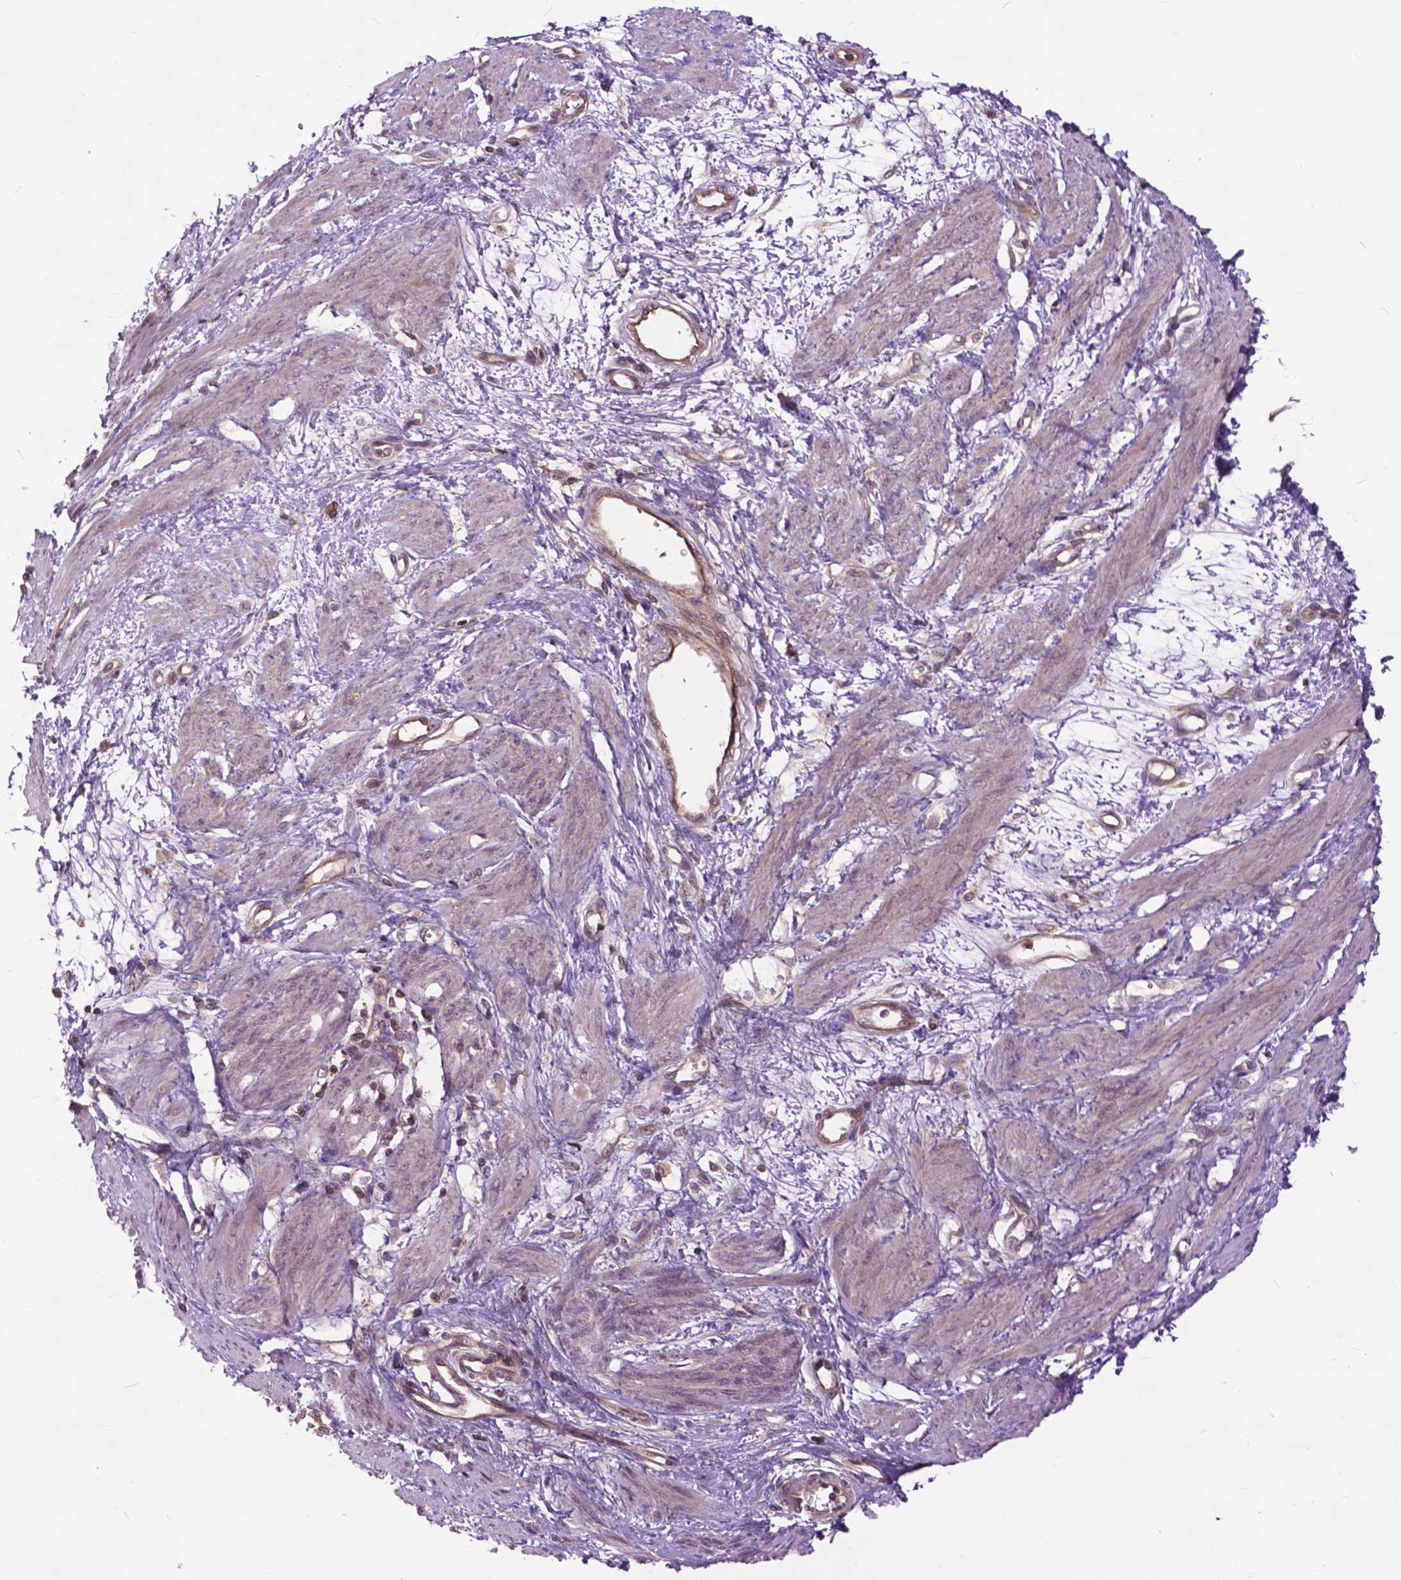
{"staining": {"intensity": "weak", "quantity": "25%-75%", "location": "cytoplasmic/membranous"}, "tissue": "smooth muscle", "cell_type": "Smooth muscle cells", "image_type": "normal", "snomed": [{"axis": "morphology", "description": "Normal tissue, NOS"}, {"axis": "topography", "description": "Smooth muscle"}, {"axis": "topography", "description": "Uterus"}], "caption": "A brown stain shows weak cytoplasmic/membranous positivity of a protein in smooth muscle cells of unremarkable human smooth muscle. The protein of interest is stained brown, and the nuclei are stained in blue (DAB (3,3'-diaminobenzidine) IHC with brightfield microscopy, high magnification).", "gene": "ARAF", "patient": {"sex": "female", "age": 39}}